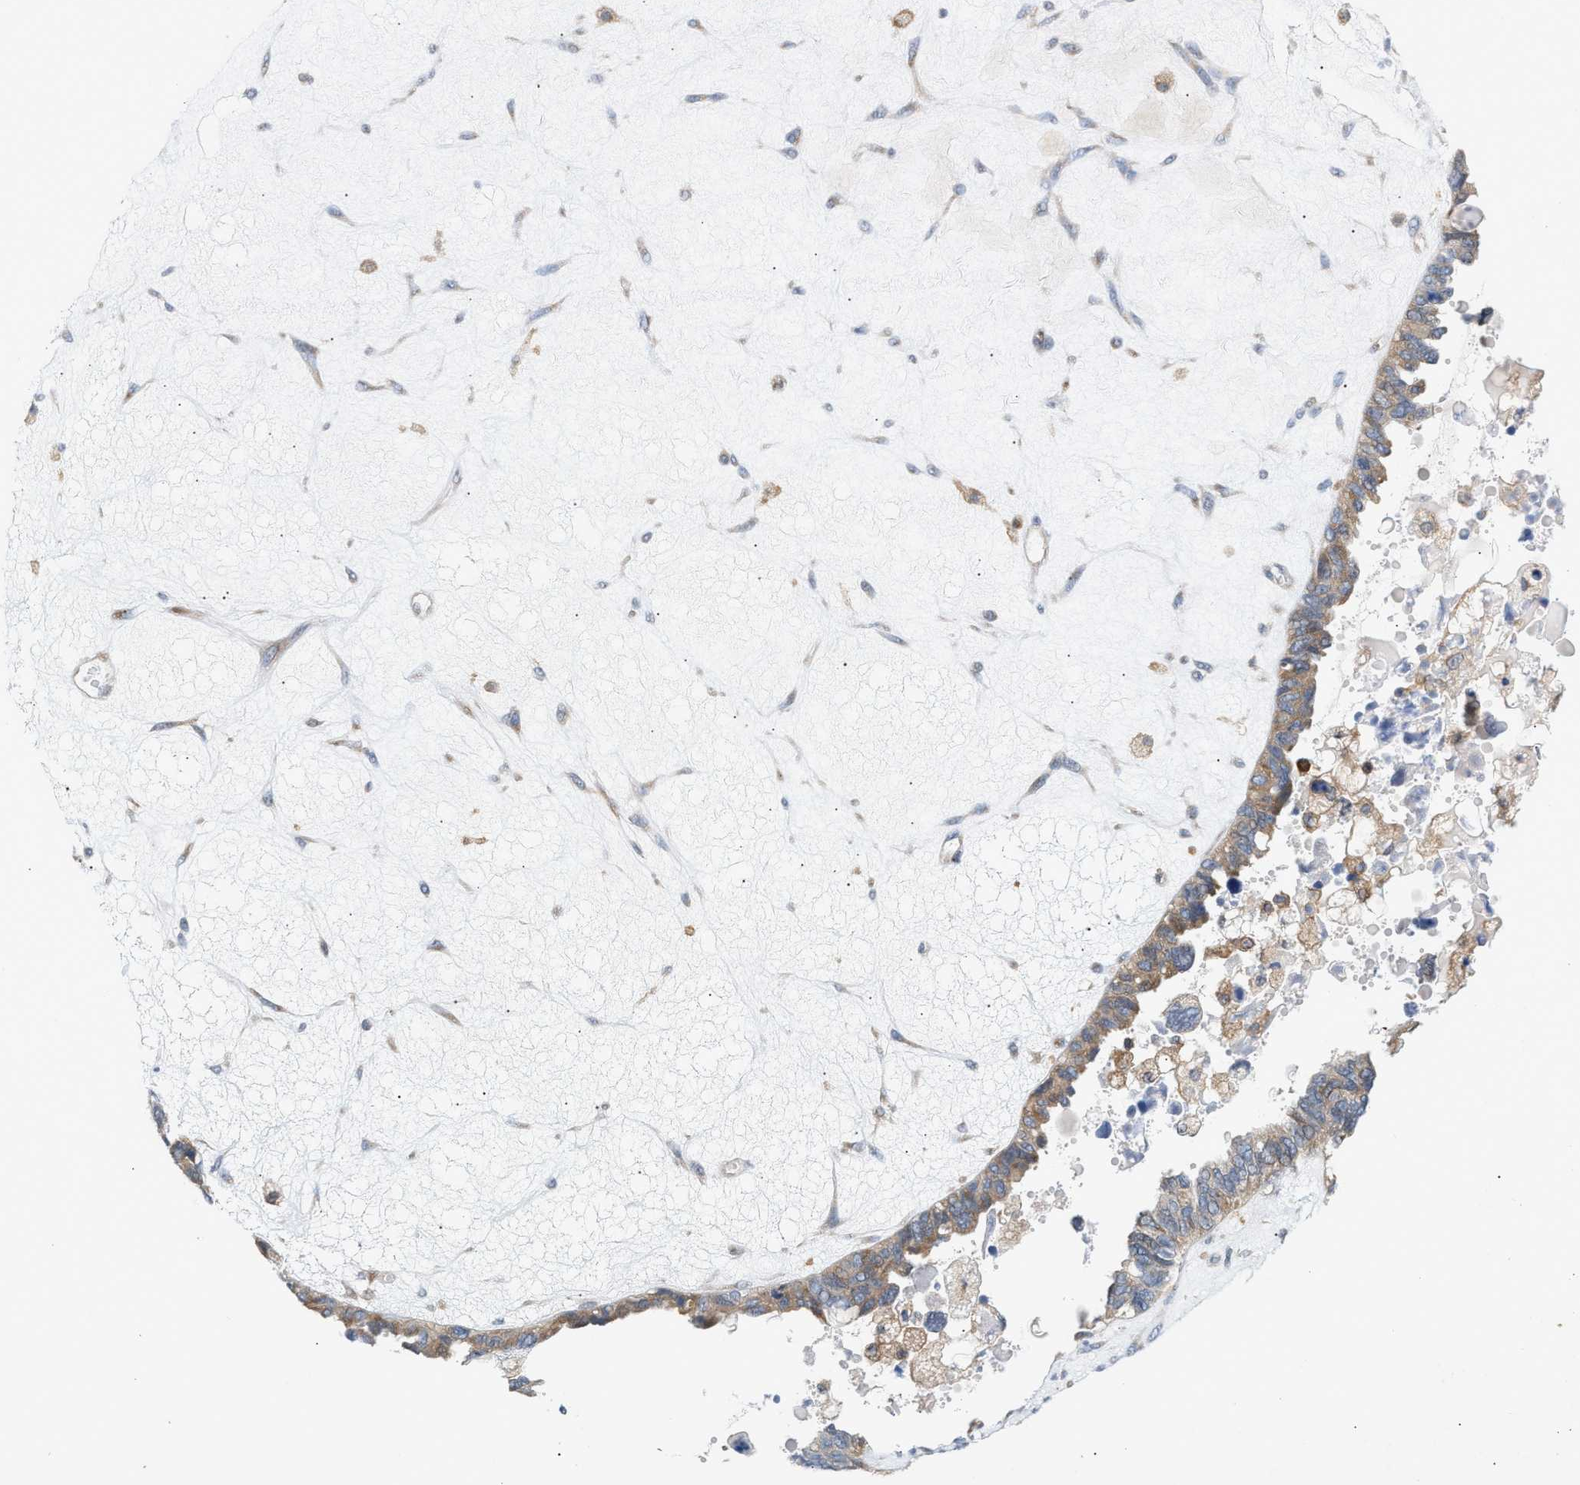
{"staining": {"intensity": "moderate", "quantity": ">75%", "location": "cytoplasmic/membranous"}, "tissue": "ovarian cancer", "cell_type": "Tumor cells", "image_type": "cancer", "snomed": [{"axis": "morphology", "description": "Cystadenocarcinoma, serous, NOS"}, {"axis": "topography", "description": "Ovary"}], "caption": "Ovarian cancer (serous cystadenocarcinoma) tissue shows moderate cytoplasmic/membranous positivity in approximately >75% of tumor cells, visualized by immunohistochemistry.", "gene": "DBNL", "patient": {"sex": "female", "age": 79}}